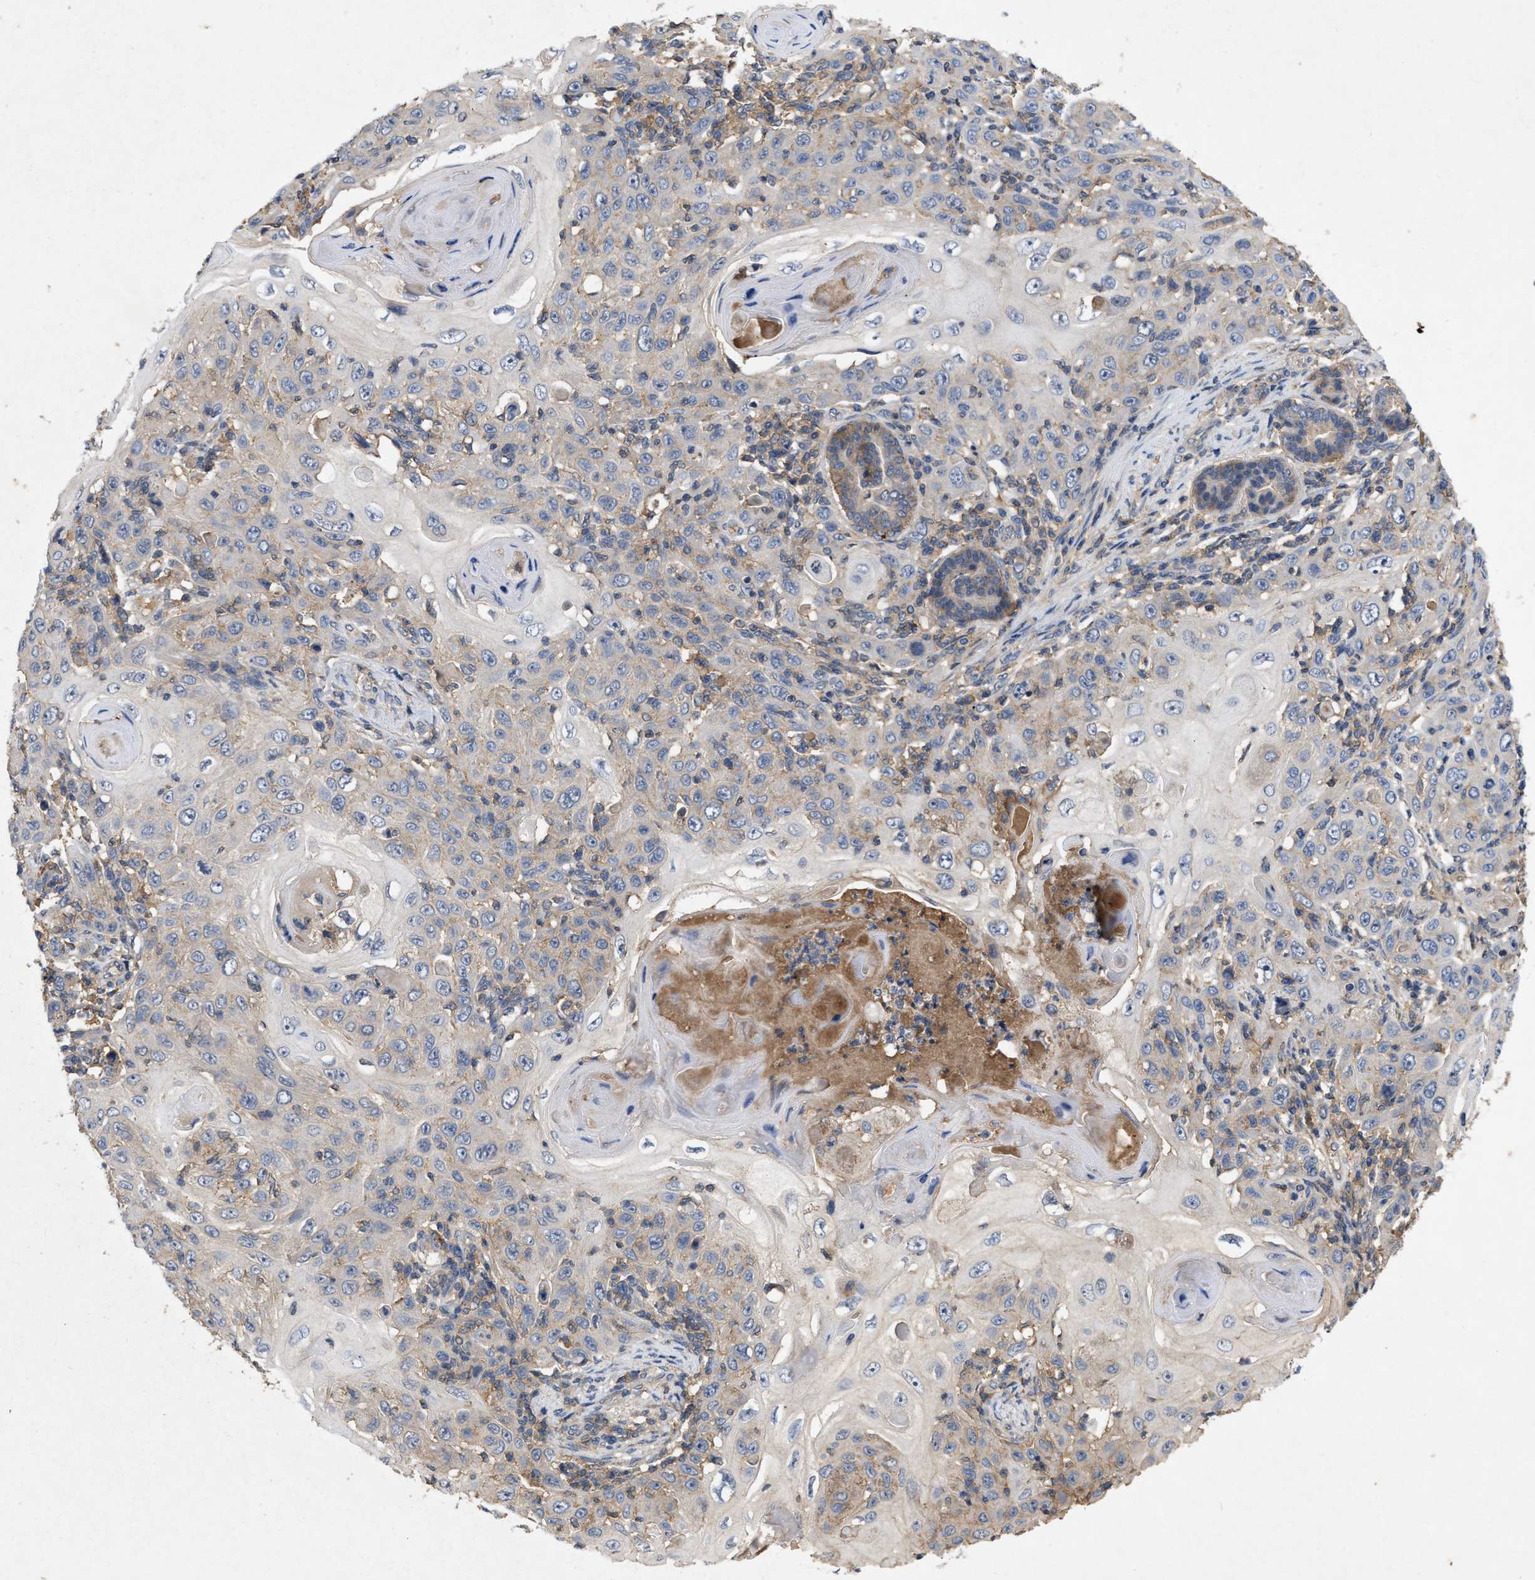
{"staining": {"intensity": "weak", "quantity": "25%-75%", "location": "cytoplasmic/membranous"}, "tissue": "skin cancer", "cell_type": "Tumor cells", "image_type": "cancer", "snomed": [{"axis": "morphology", "description": "Squamous cell carcinoma, NOS"}, {"axis": "topography", "description": "Skin"}], "caption": "Squamous cell carcinoma (skin) stained with a brown dye reveals weak cytoplasmic/membranous positive positivity in approximately 25%-75% of tumor cells.", "gene": "LPAR2", "patient": {"sex": "female", "age": 88}}